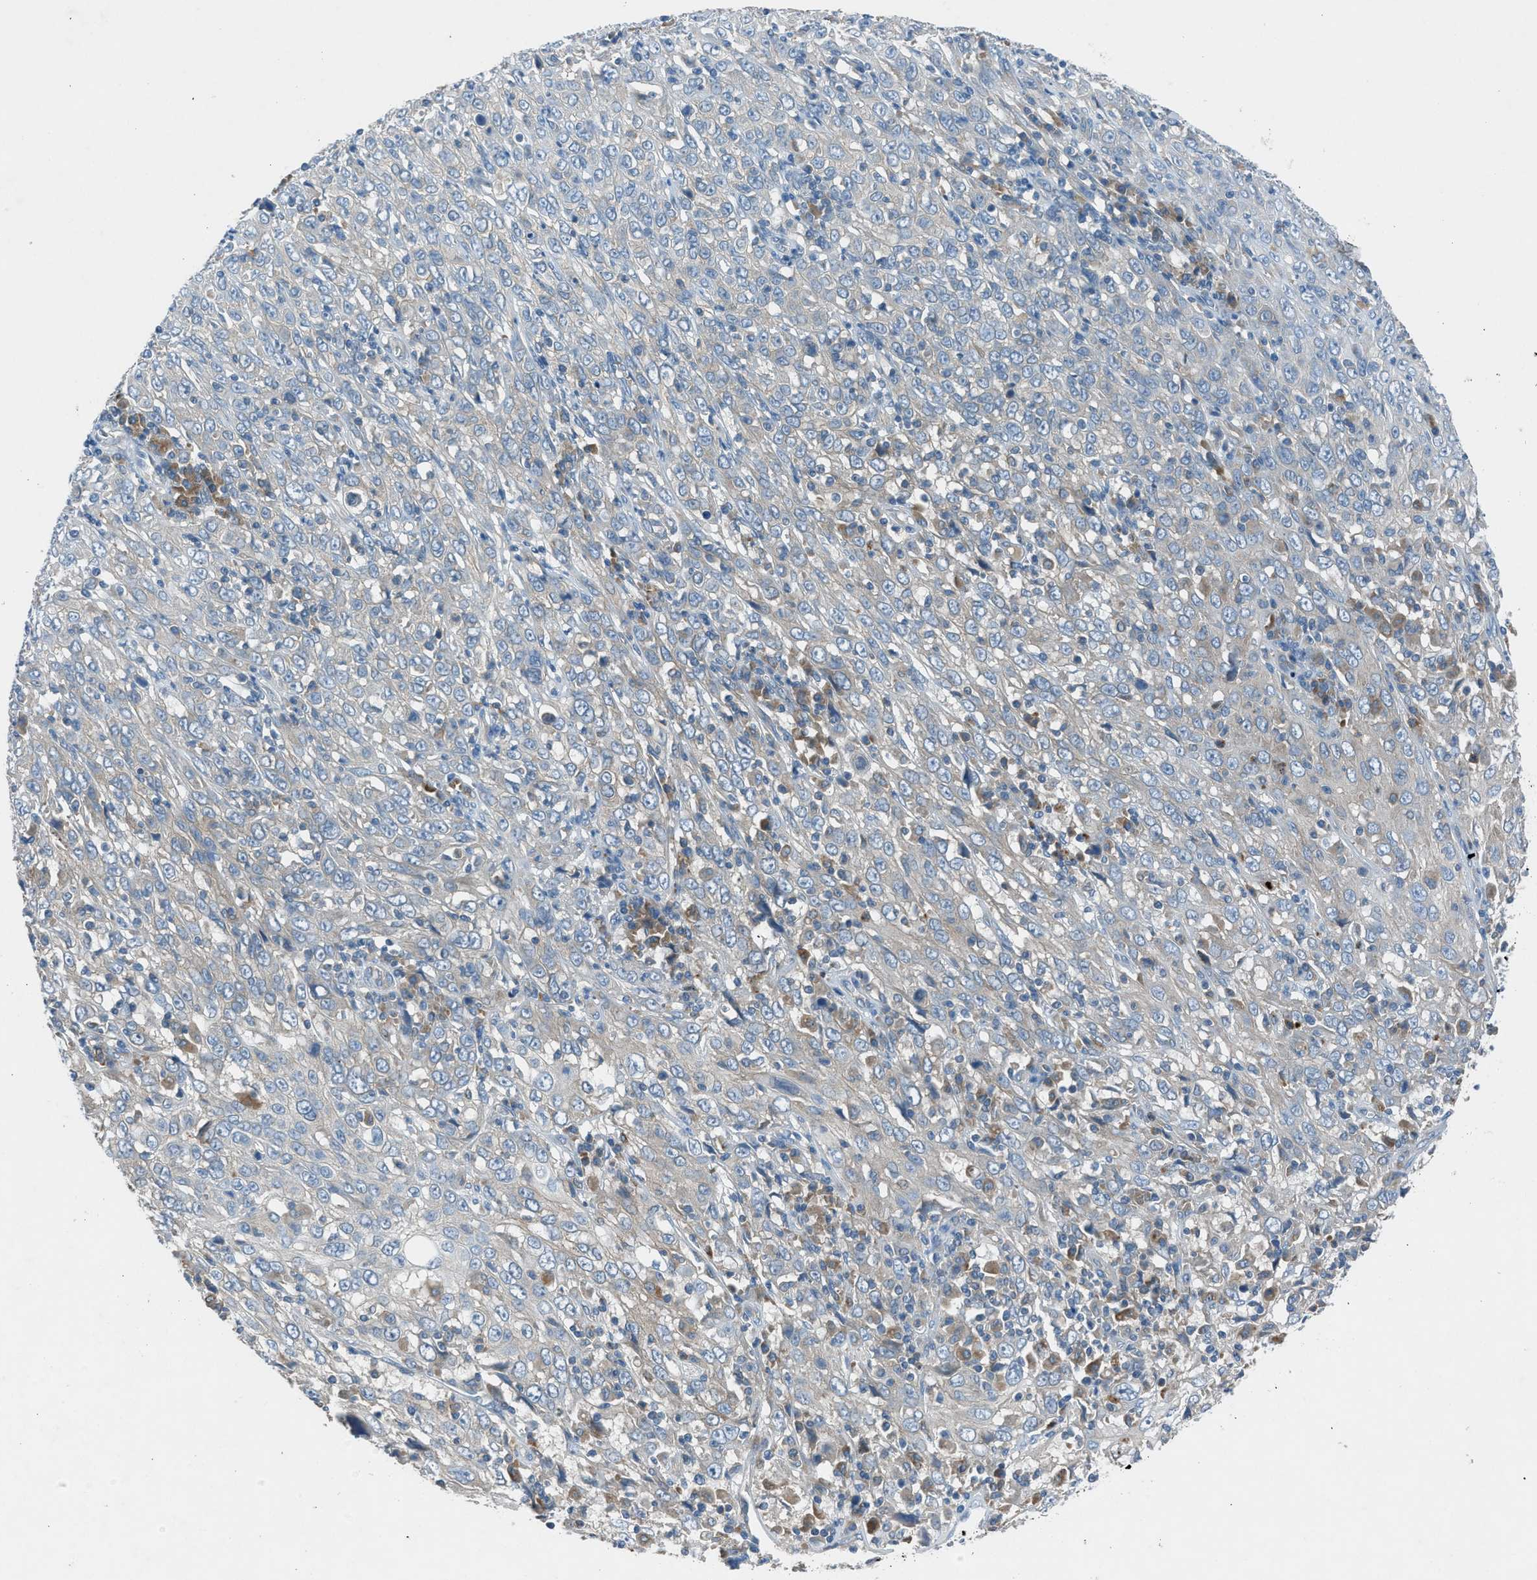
{"staining": {"intensity": "negative", "quantity": "none", "location": "none"}, "tissue": "cervical cancer", "cell_type": "Tumor cells", "image_type": "cancer", "snomed": [{"axis": "morphology", "description": "Squamous cell carcinoma, NOS"}, {"axis": "topography", "description": "Cervix"}], "caption": "High power microscopy histopathology image of an IHC photomicrograph of squamous cell carcinoma (cervical), revealing no significant staining in tumor cells.", "gene": "BMP1", "patient": {"sex": "female", "age": 46}}